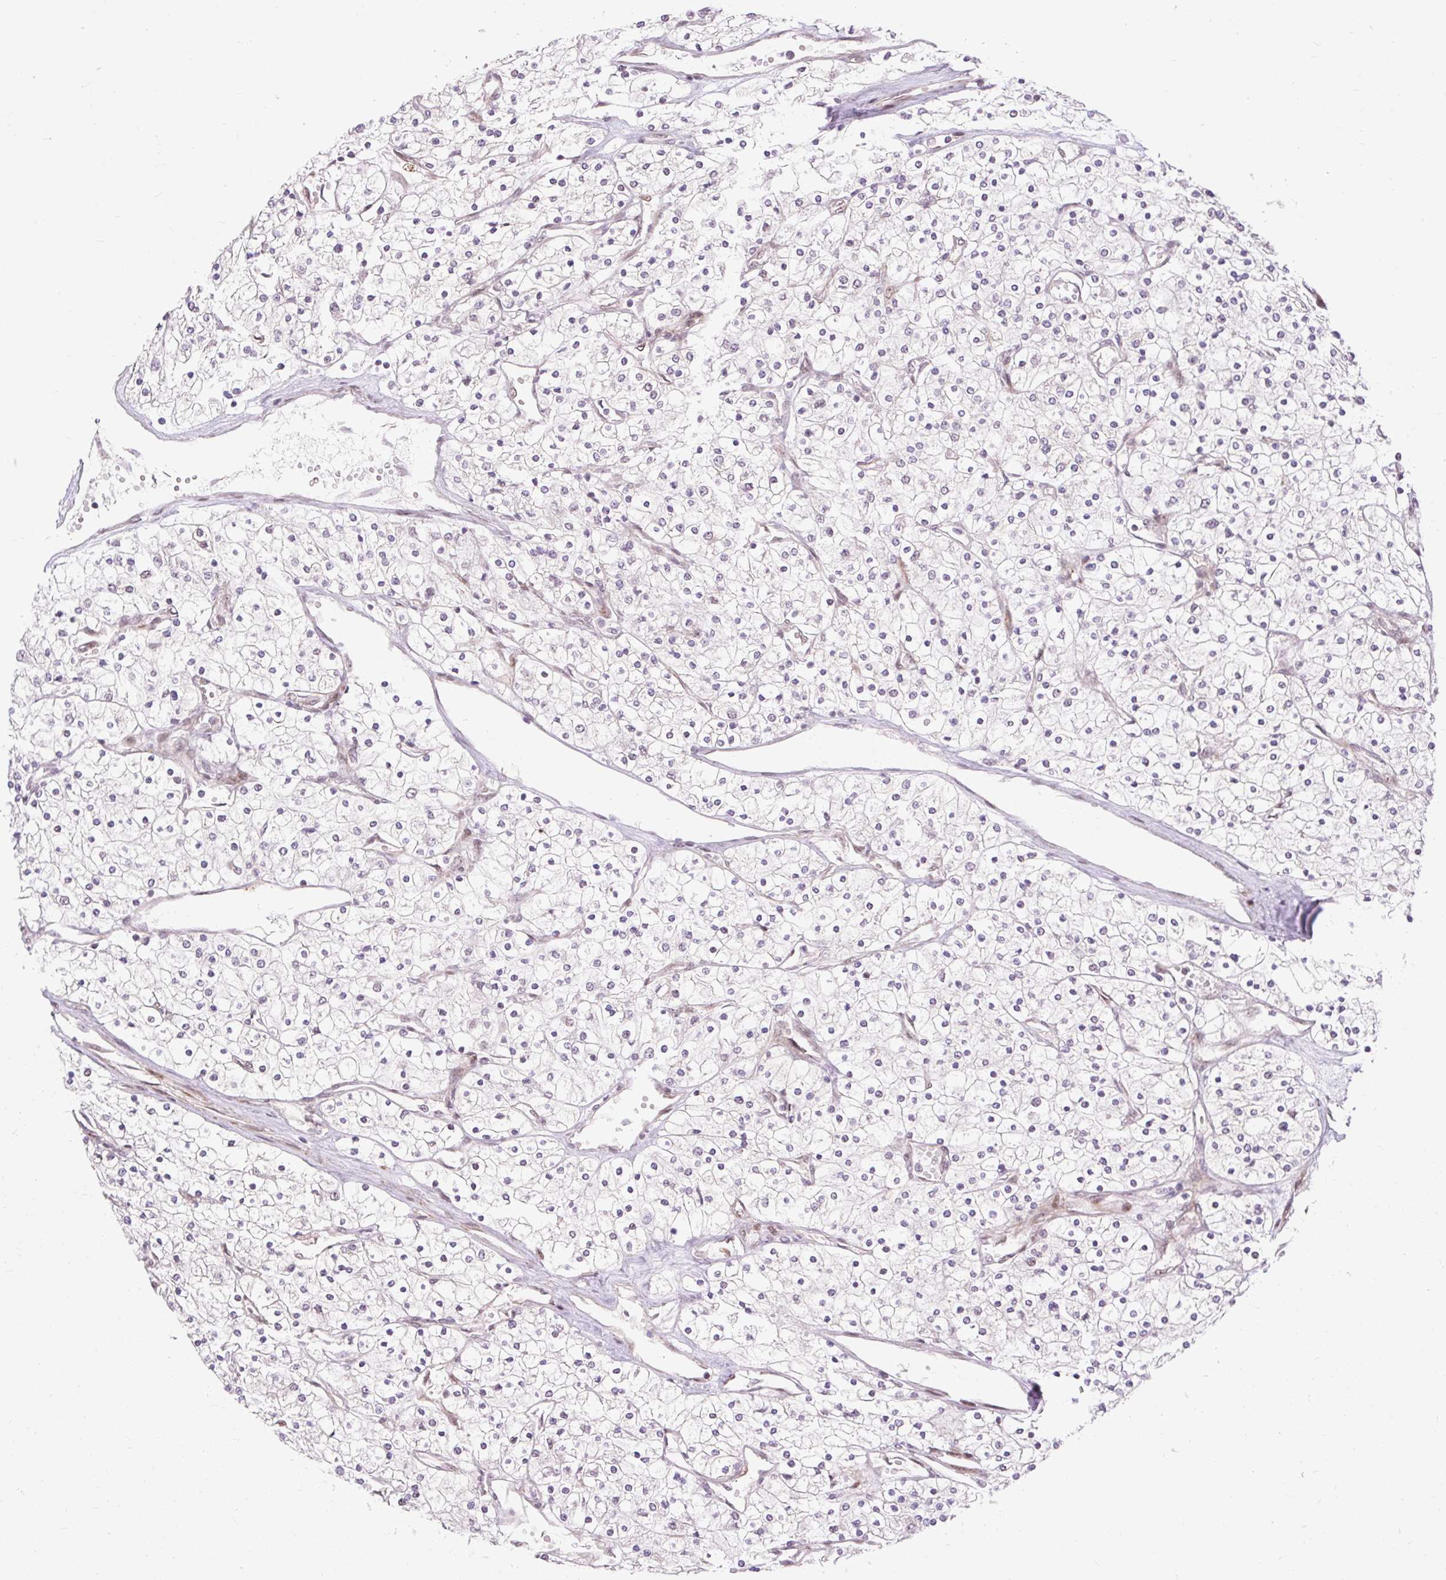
{"staining": {"intensity": "negative", "quantity": "none", "location": "none"}, "tissue": "renal cancer", "cell_type": "Tumor cells", "image_type": "cancer", "snomed": [{"axis": "morphology", "description": "Adenocarcinoma, NOS"}, {"axis": "topography", "description": "Kidney"}], "caption": "An image of human renal cancer (adenocarcinoma) is negative for staining in tumor cells. (DAB IHC visualized using brightfield microscopy, high magnification).", "gene": "MECOM", "patient": {"sex": "male", "age": 80}}